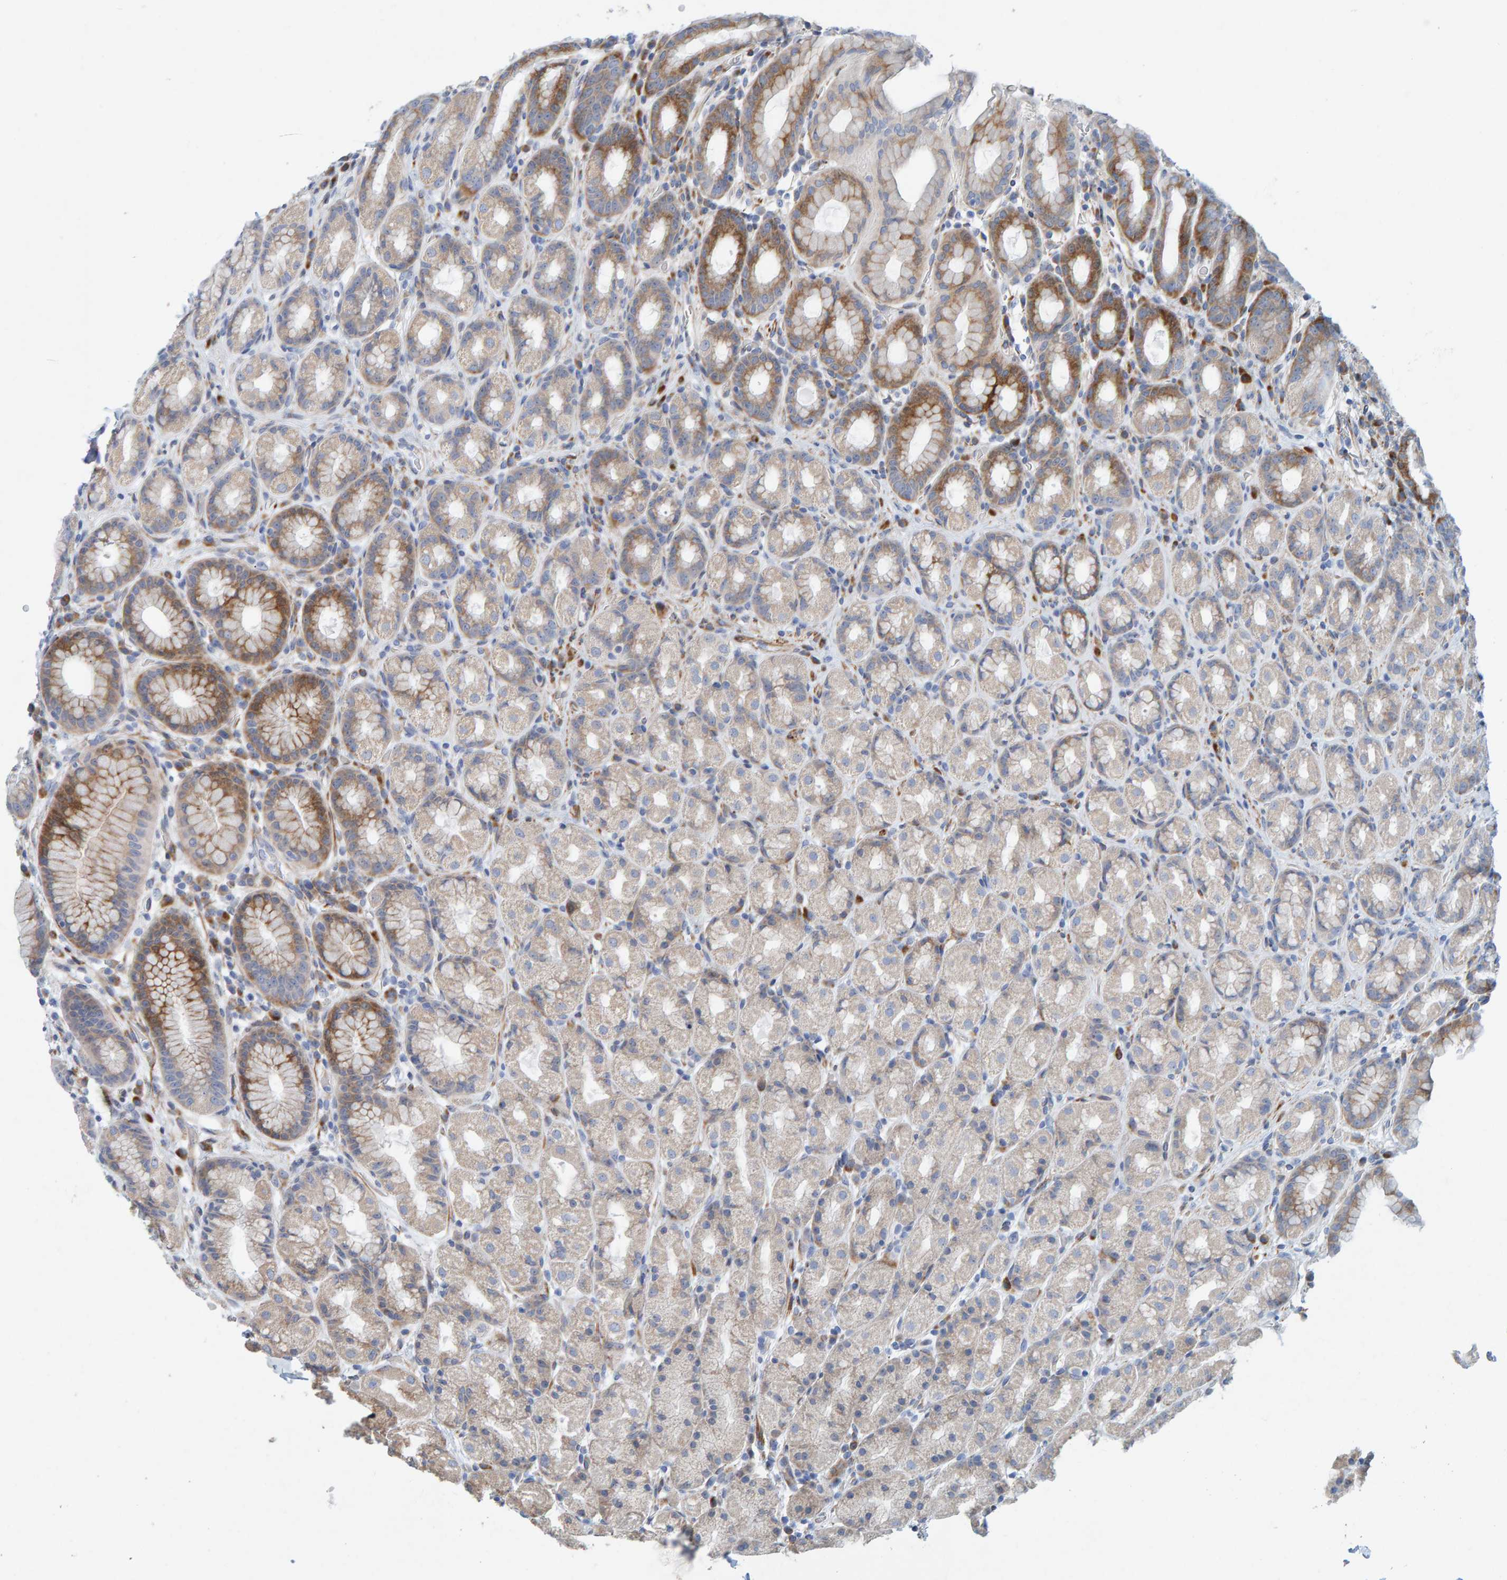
{"staining": {"intensity": "moderate", "quantity": "25%-75%", "location": "cytoplasmic/membranous"}, "tissue": "stomach", "cell_type": "Glandular cells", "image_type": "normal", "snomed": [{"axis": "morphology", "description": "Normal tissue, NOS"}, {"axis": "topography", "description": "Stomach, upper"}], "caption": "This histopathology image exhibits IHC staining of benign stomach, with medium moderate cytoplasmic/membranous positivity in about 25%-75% of glandular cells.", "gene": "MMP16", "patient": {"sex": "male", "age": 68}}